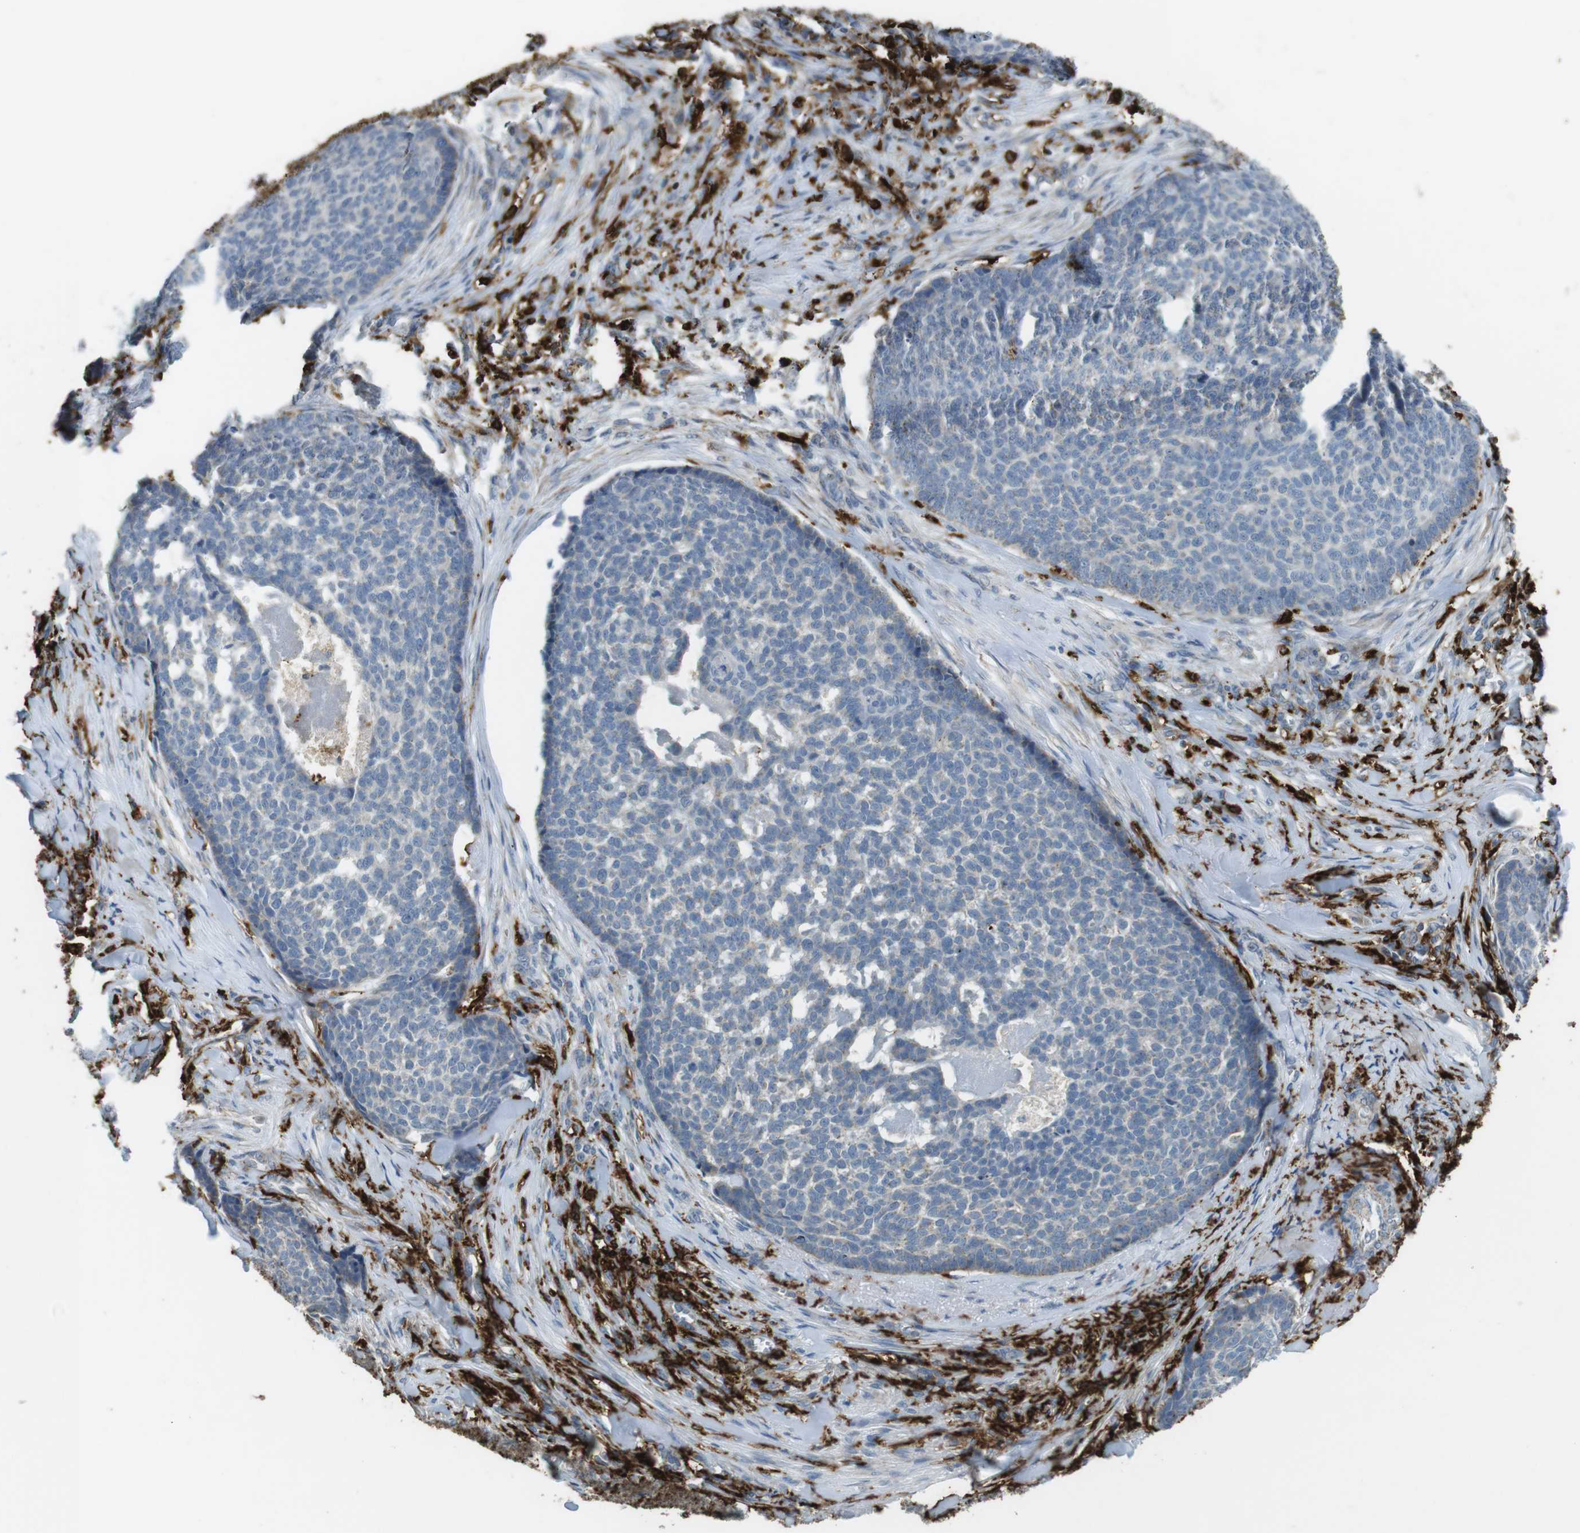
{"staining": {"intensity": "negative", "quantity": "none", "location": "none"}, "tissue": "skin cancer", "cell_type": "Tumor cells", "image_type": "cancer", "snomed": [{"axis": "morphology", "description": "Basal cell carcinoma"}, {"axis": "topography", "description": "Skin"}], "caption": "This is a image of immunohistochemistry staining of basal cell carcinoma (skin), which shows no expression in tumor cells. The staining was performed using DAB to visualize the protein expression in brown, while the nuclei were stained in blue with hematoxylin (Magnification: 20x).", "gene": "HLA-DRA", "patient": {"sex": "male", "age": 84}}